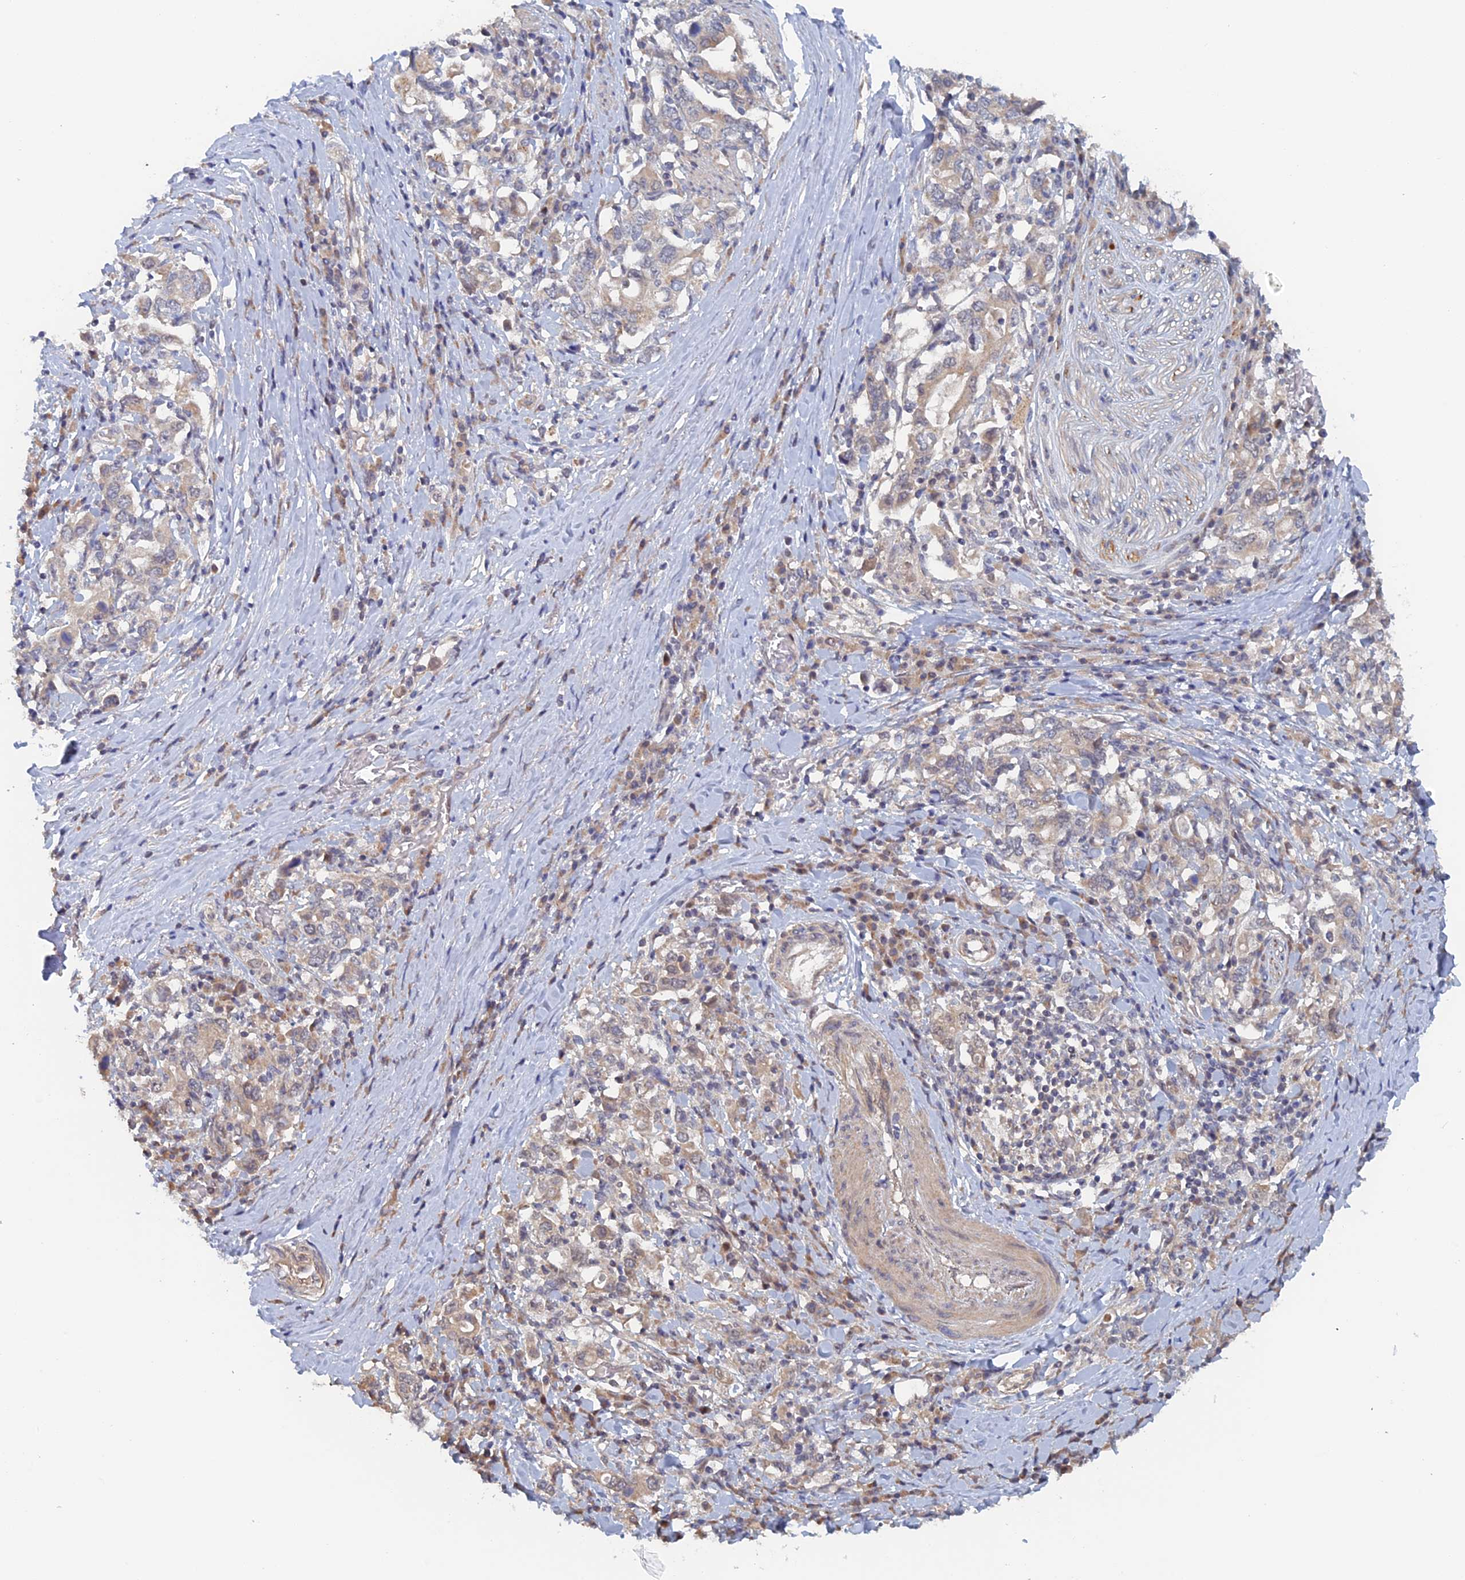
{"staining": {"intensity": "weak", "quantity": "<25%", "location": "cytoplasmic/membranous"}, "tissue": "stomach cancer", "cell_type": "Tumor cells", "image_type": "cancer", "snomed": [{"axis": "morphology", "description": "Adenocarcinoma, NOS"}, {"axis": "topography", "description": "Stomach, upper"}, {"axis": "topography", "description": "Stomach"}], "caption": "High magnification brightfield microscopy of adenocarcinoma (stomach) stained with DAB (brown) and counterstained with hematoxylin (blue): tumor cells show no significant expression.", "gene": "ELOVL6", "patient": {"sex": "male", "age": 62}}